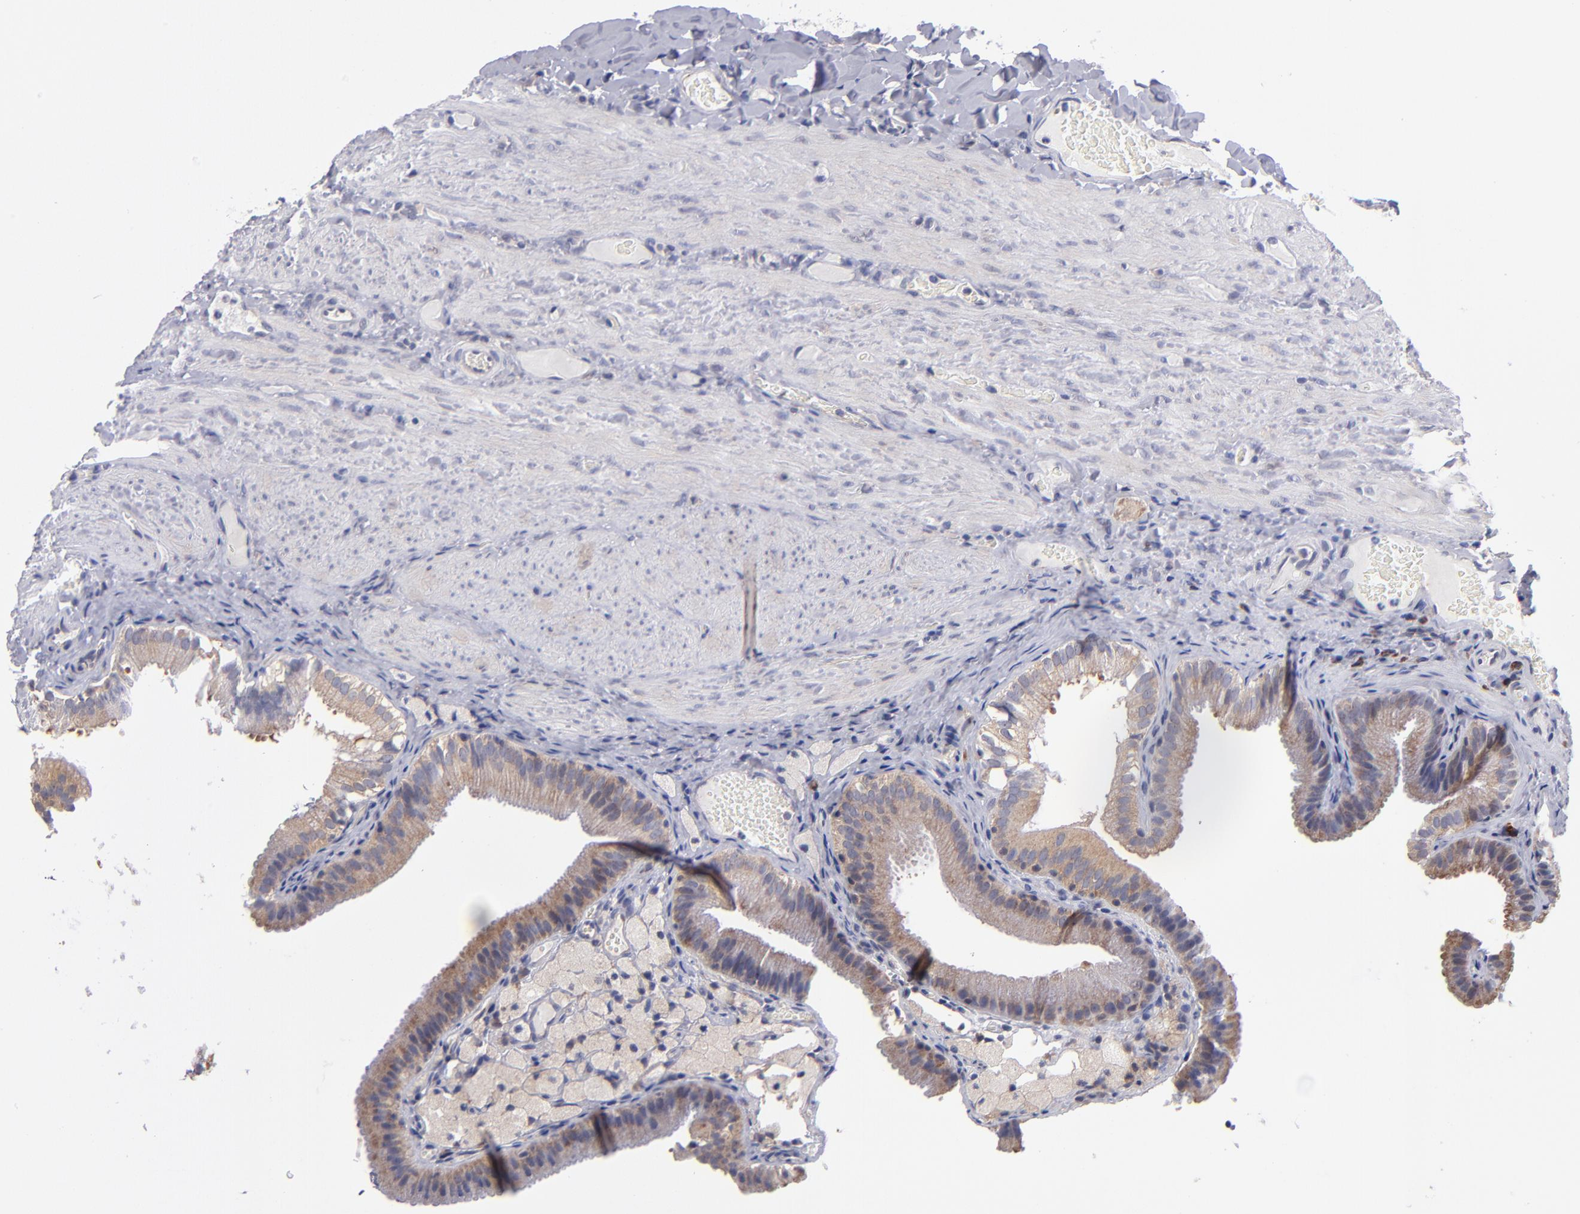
{"staining": {"intensity": "weak", "quantity": ">75%", "location": "cytoplasmic/membranous"}, "tissue": "gallbladder", "cell_type": "Glandular cells", "image_type": "normal", "snomed": [{"axis": "morphology", "description": "Normal tissue, NOS"}, {"axis": "topography", "description": "Gallbladder"}], "caption": "This image reveals immunohistochemistry staining of unremarkable gallbladder, with low weak cytoplasmic/membranous positivity in about >75% of glandular cells.", "gene": "EIF3L", "patient": {"sex": "female", "age": 24}}